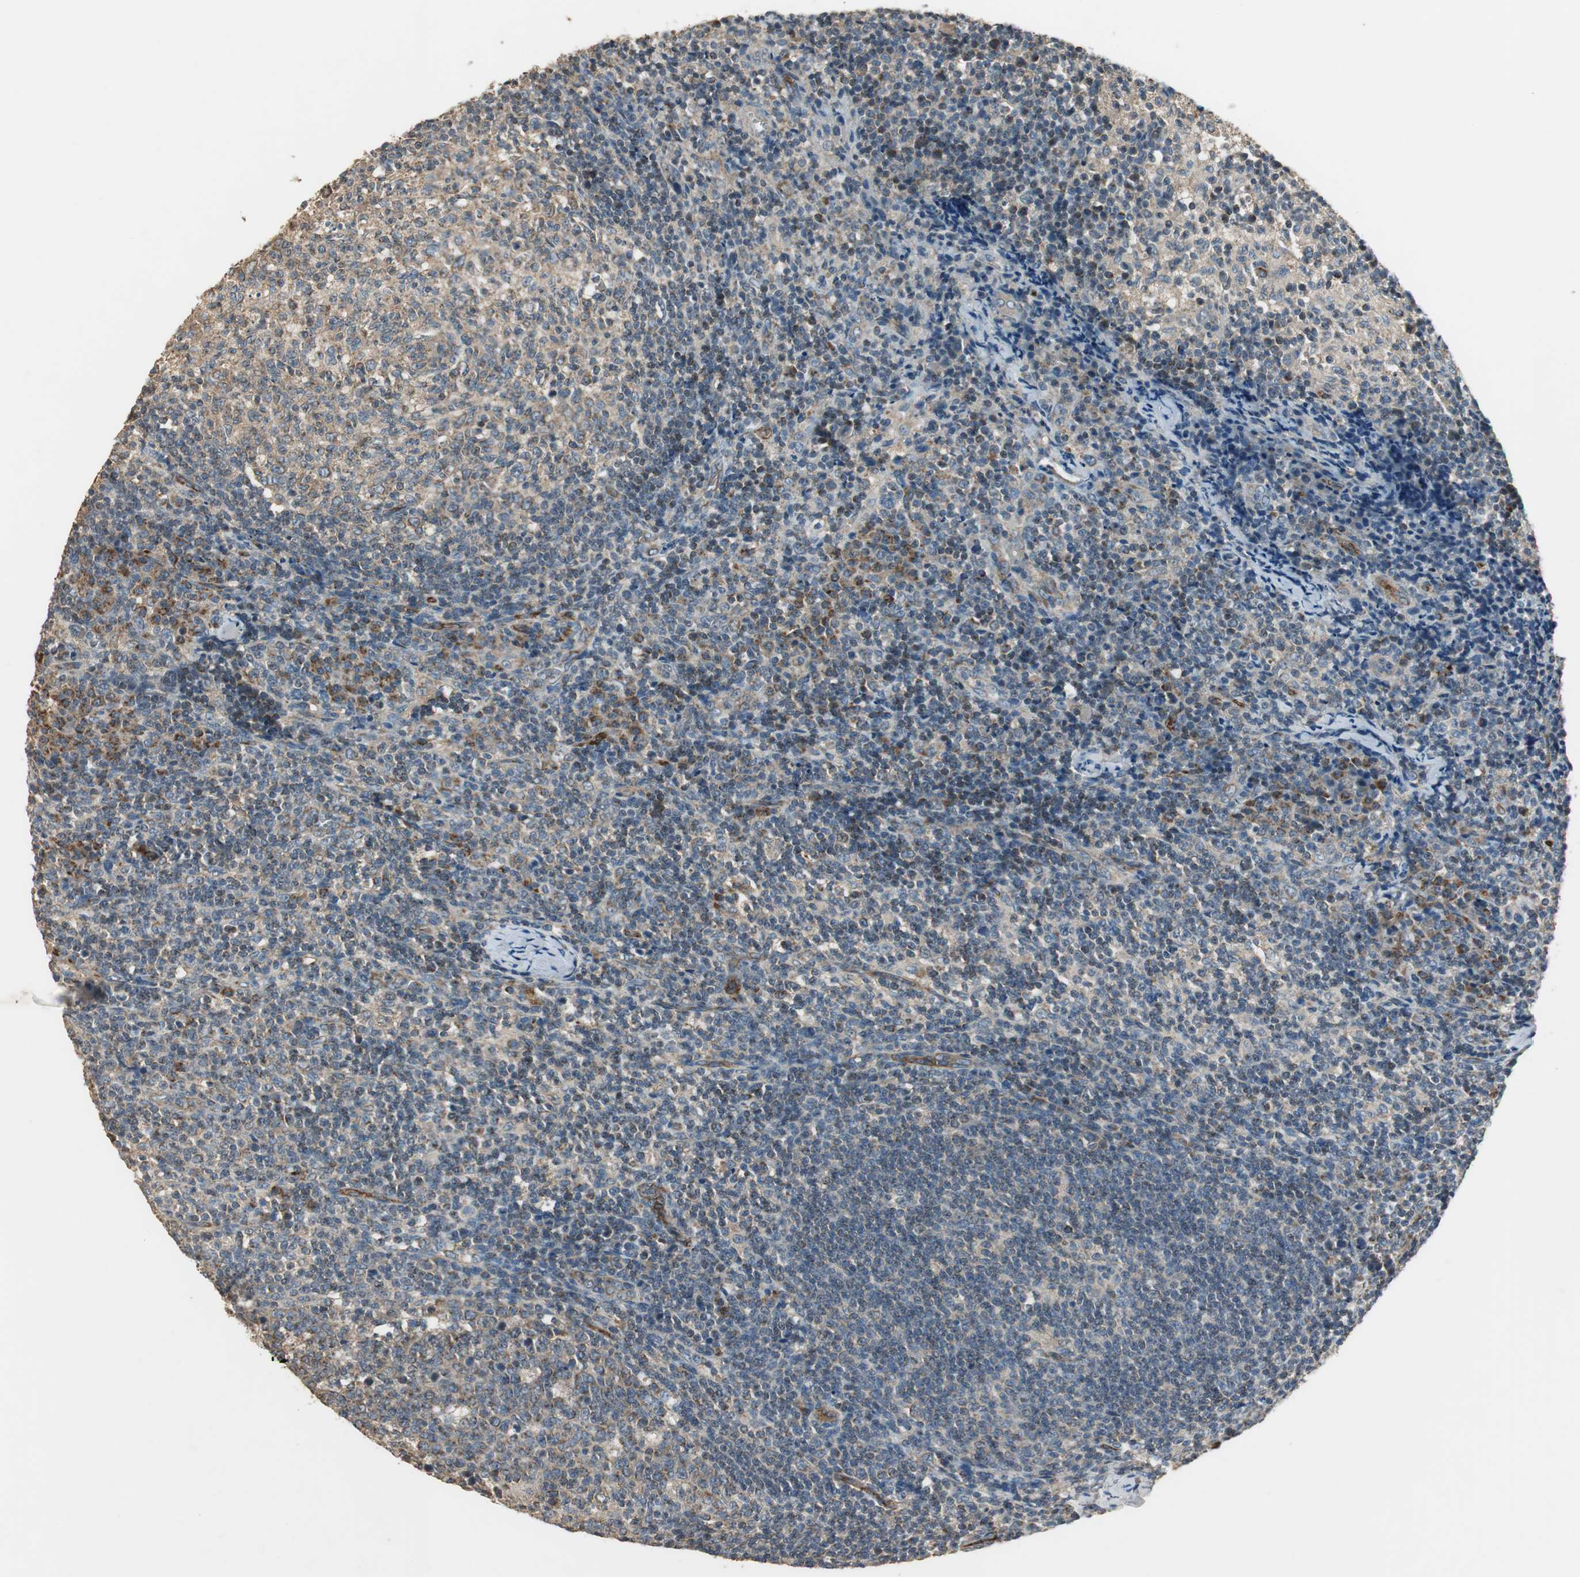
{"staining": {"intensity": "moderate", "quantity": ">75%", "location": "cytoplasmic/membranous"}, "tissue": "lymph node", "cell_type": "Germinal center cells", "image_type": "normal", "snomed": [{"axis": "morphology", "description": "Normal tissue, NOS"}, {"axis": "morphology", "description": "Inflammation, NOS"}, {"axis": "topography", "description": "Lymph node"}], "caption": "Moderate cytoplasmic/membranous positivity is appreciated in about >75% of germinal center cells in unremarkable lymph node. (IHC, brightfield microscopy, high magnification).", "gene": "MSTO1", "patient": {"sex": "male", "age": 55}}